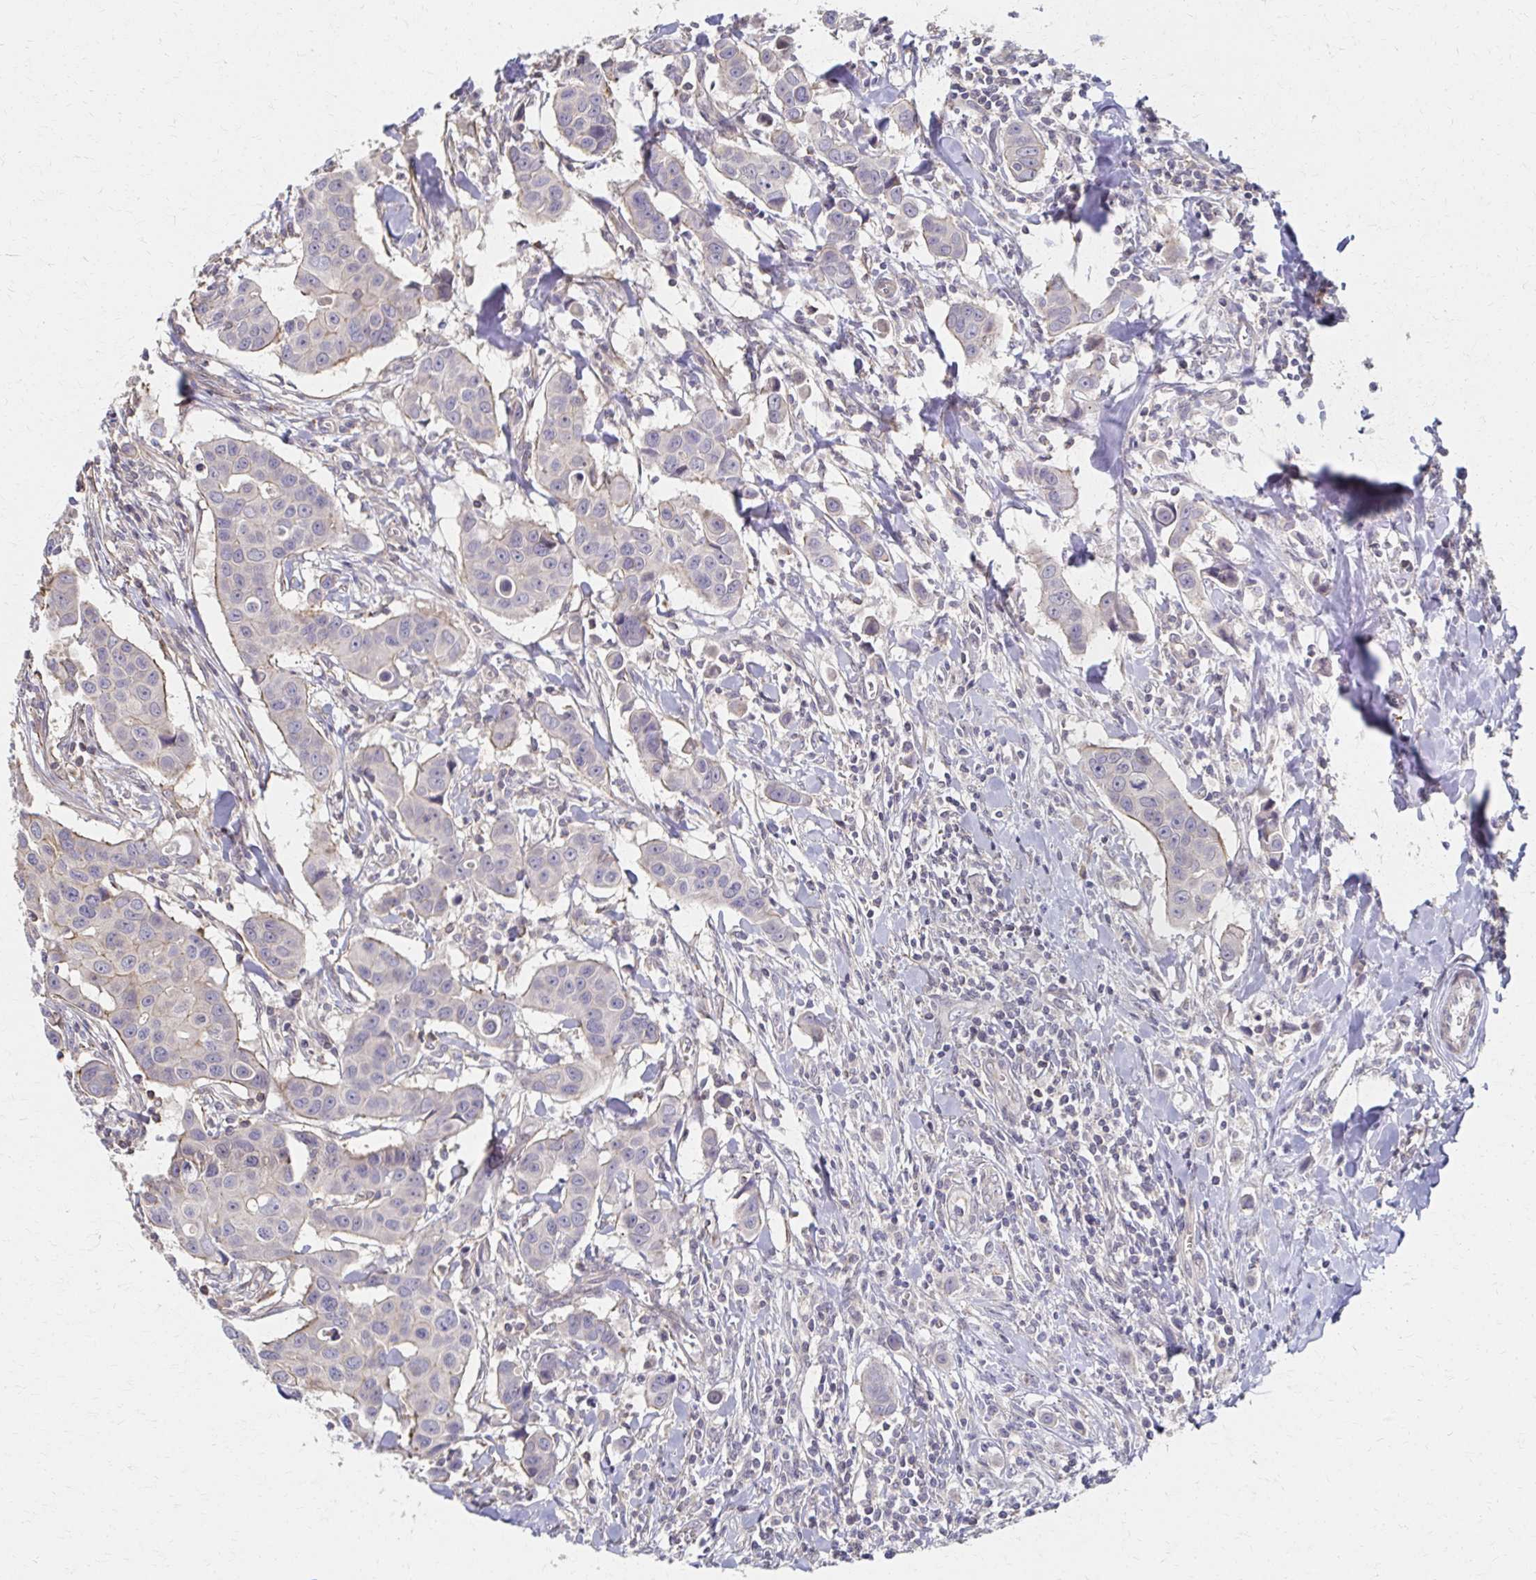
{"staining": {"intensity": "negative", "quantity": "none", "location": "none"}, "tissue": "breast cancer", "cell_type": "Tumor cells", "image_type": "cancer", "snomed": [{"axis": "morphology", "description": "Duct carcinoma"}, {"axis": "topography", "description": "Breast"}], "caption": "This is a histopathology image of immunohistochemistry staining of breast cancer, which shows no expression in tumor cells.", "gene": "EOLA2", "patient": {"sex": "female", "age": 24}}